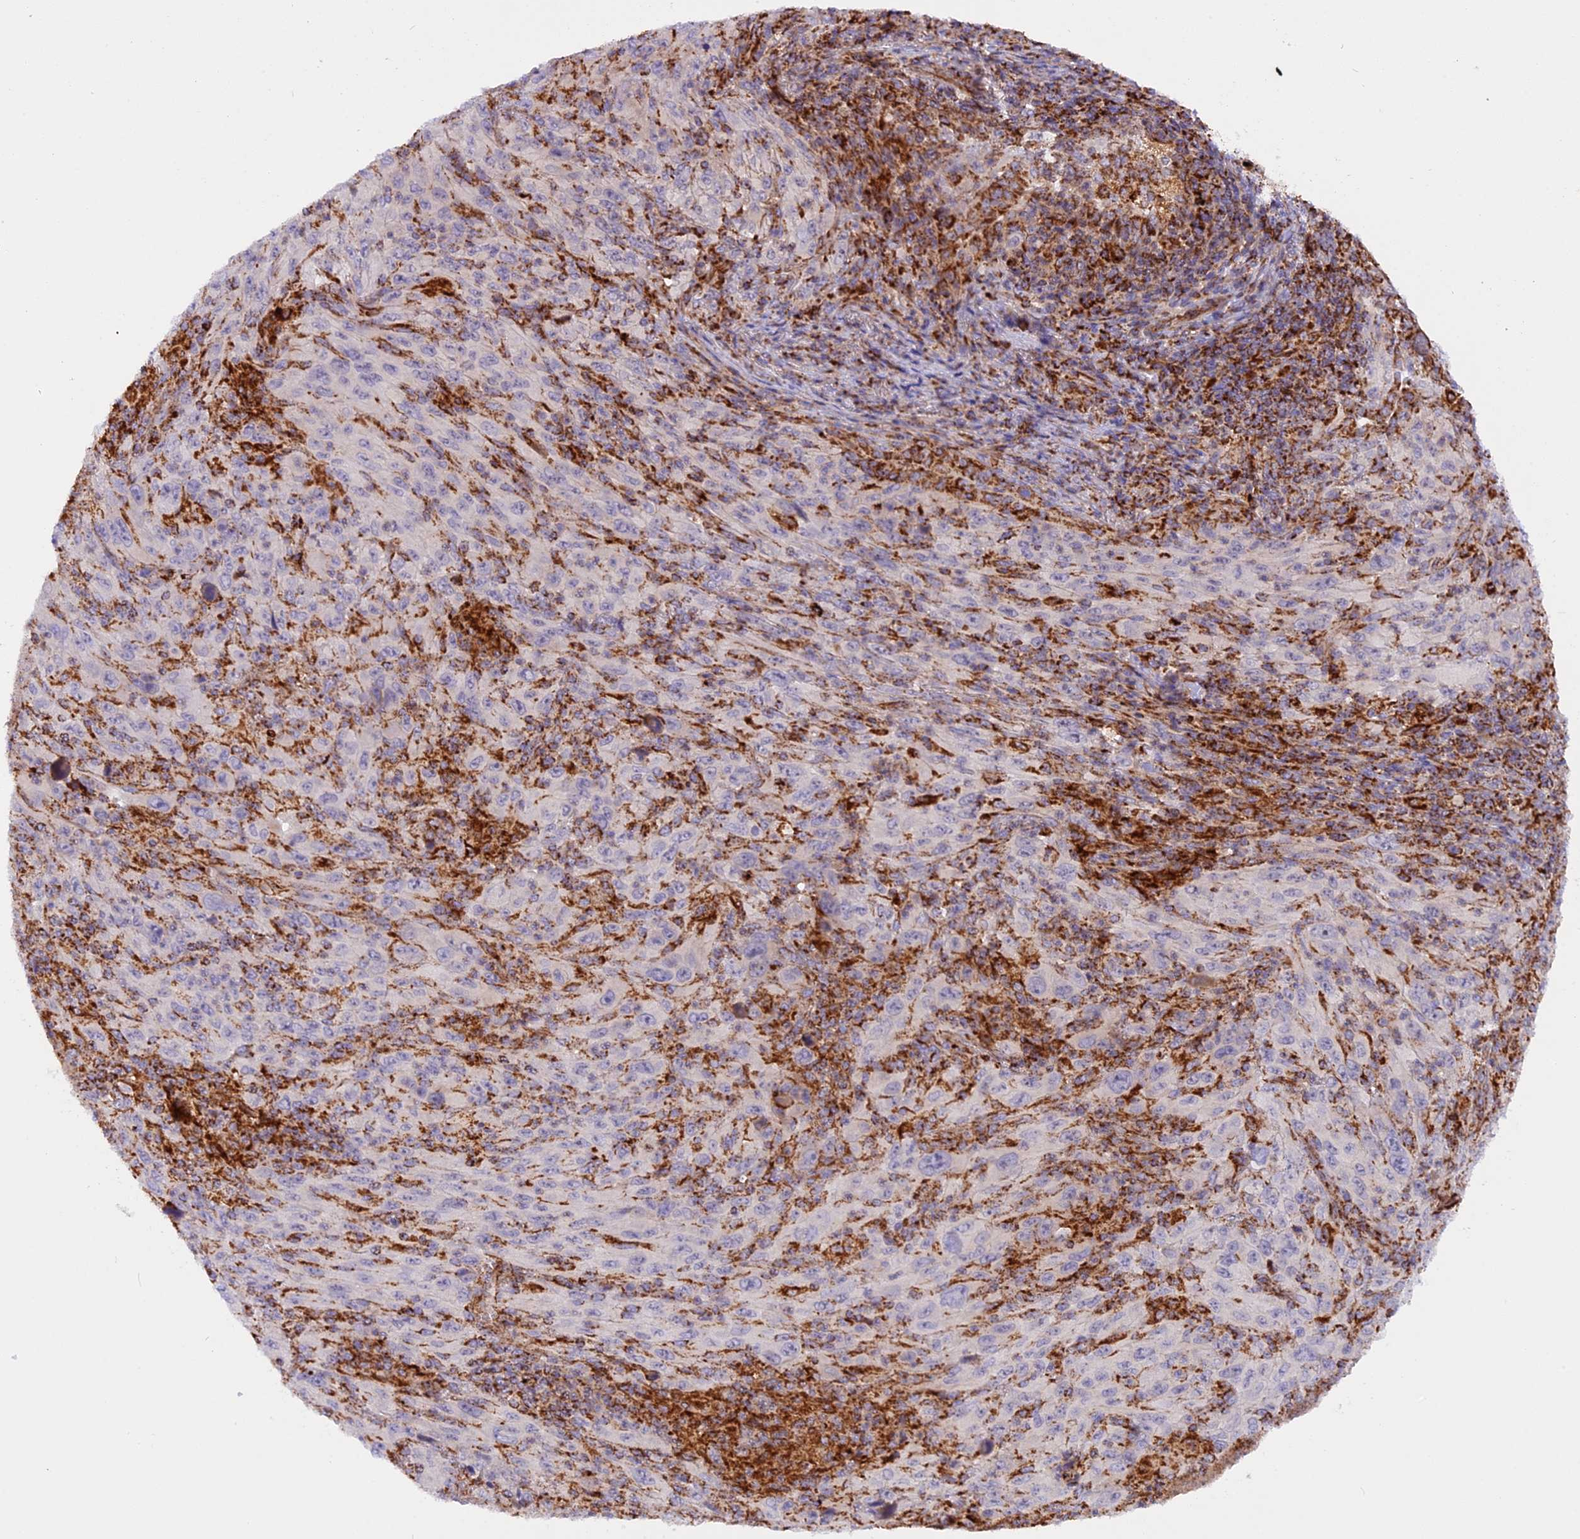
{"staining": {"intensity": "moderate", "quantity": "<25%", "location": "cytoplasmic/membranous"}, "tissue": "melanoma", "cell_type": "Tumor cells", "image_type": "cancer", "snomed": [{"axis": "morphology", "description": "Malignant melanoma, Metastatic site"}, {"axis": "topography", "description": "Skin"}], "caption": "This is a micrograph of immunohistochemistry (IHC) staining of malignant melanoma (metastatic site), which shows moderate positivity in the cytoplasmic/membranous of tumor cells.", "gene": "UQCRB", "patient": {"sex": "female", "age": 56}}